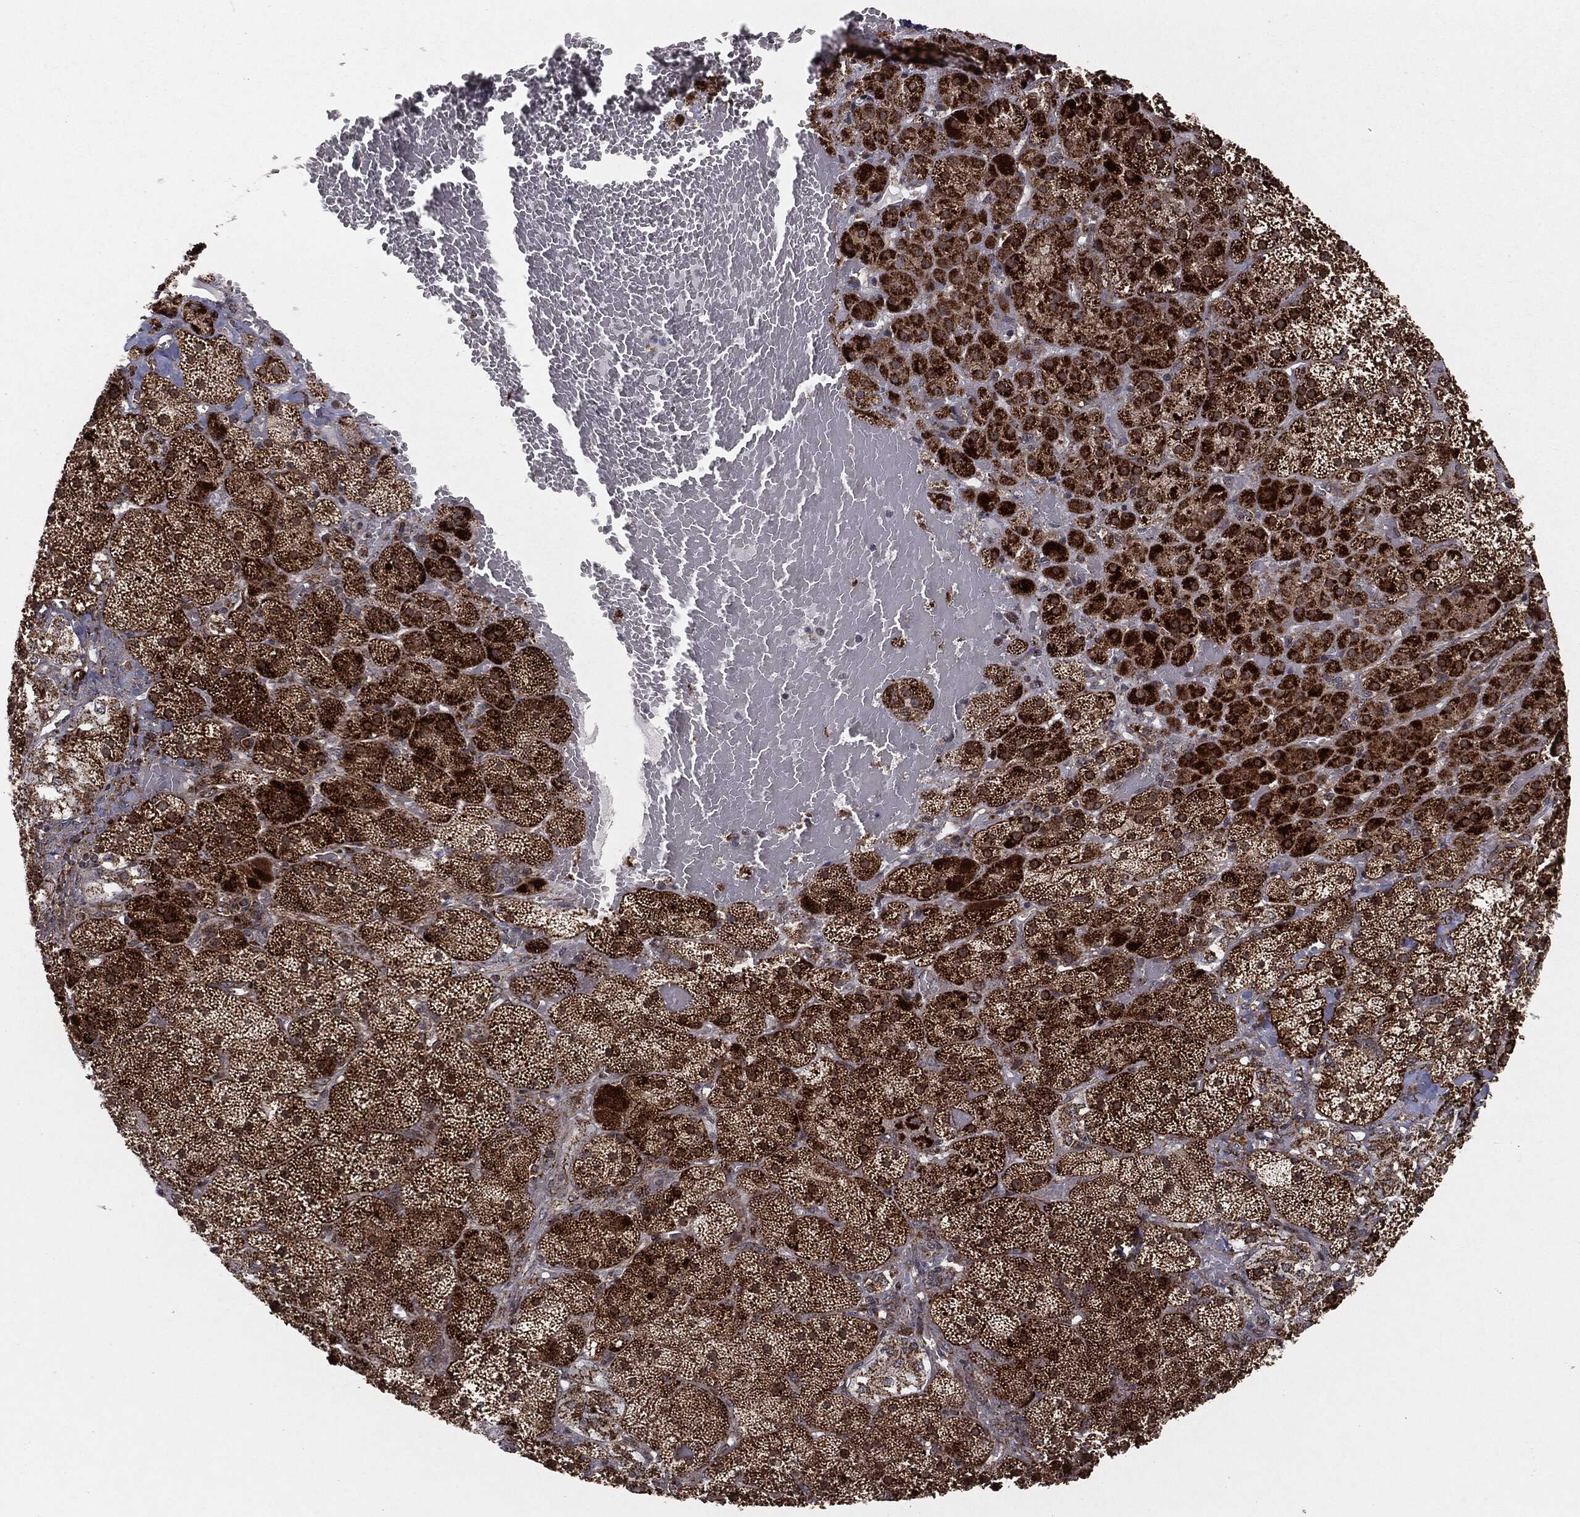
{"staining": {"intensity": "strong", "quantity": ">75%", "location": "cytoplasmic/membranous,nuclear"}, "tissue": "adrenal gland", "cell_type": "Glandular cells", "image_type": "normal", "snomed": [{"axis": "morphology", "description": "Normal tissue, NOS"}, {"axis": "topography", "description": "Adrenal gland"}], "caption": "Protein expression analysis of unremarkable human adrenal gland reveals strong cytoplasmic/membranous,nuclear expression in approximately >75% of glandular cells.", "gene": "CHCHD2", "patient": {"sex": "male", "age": 57}}